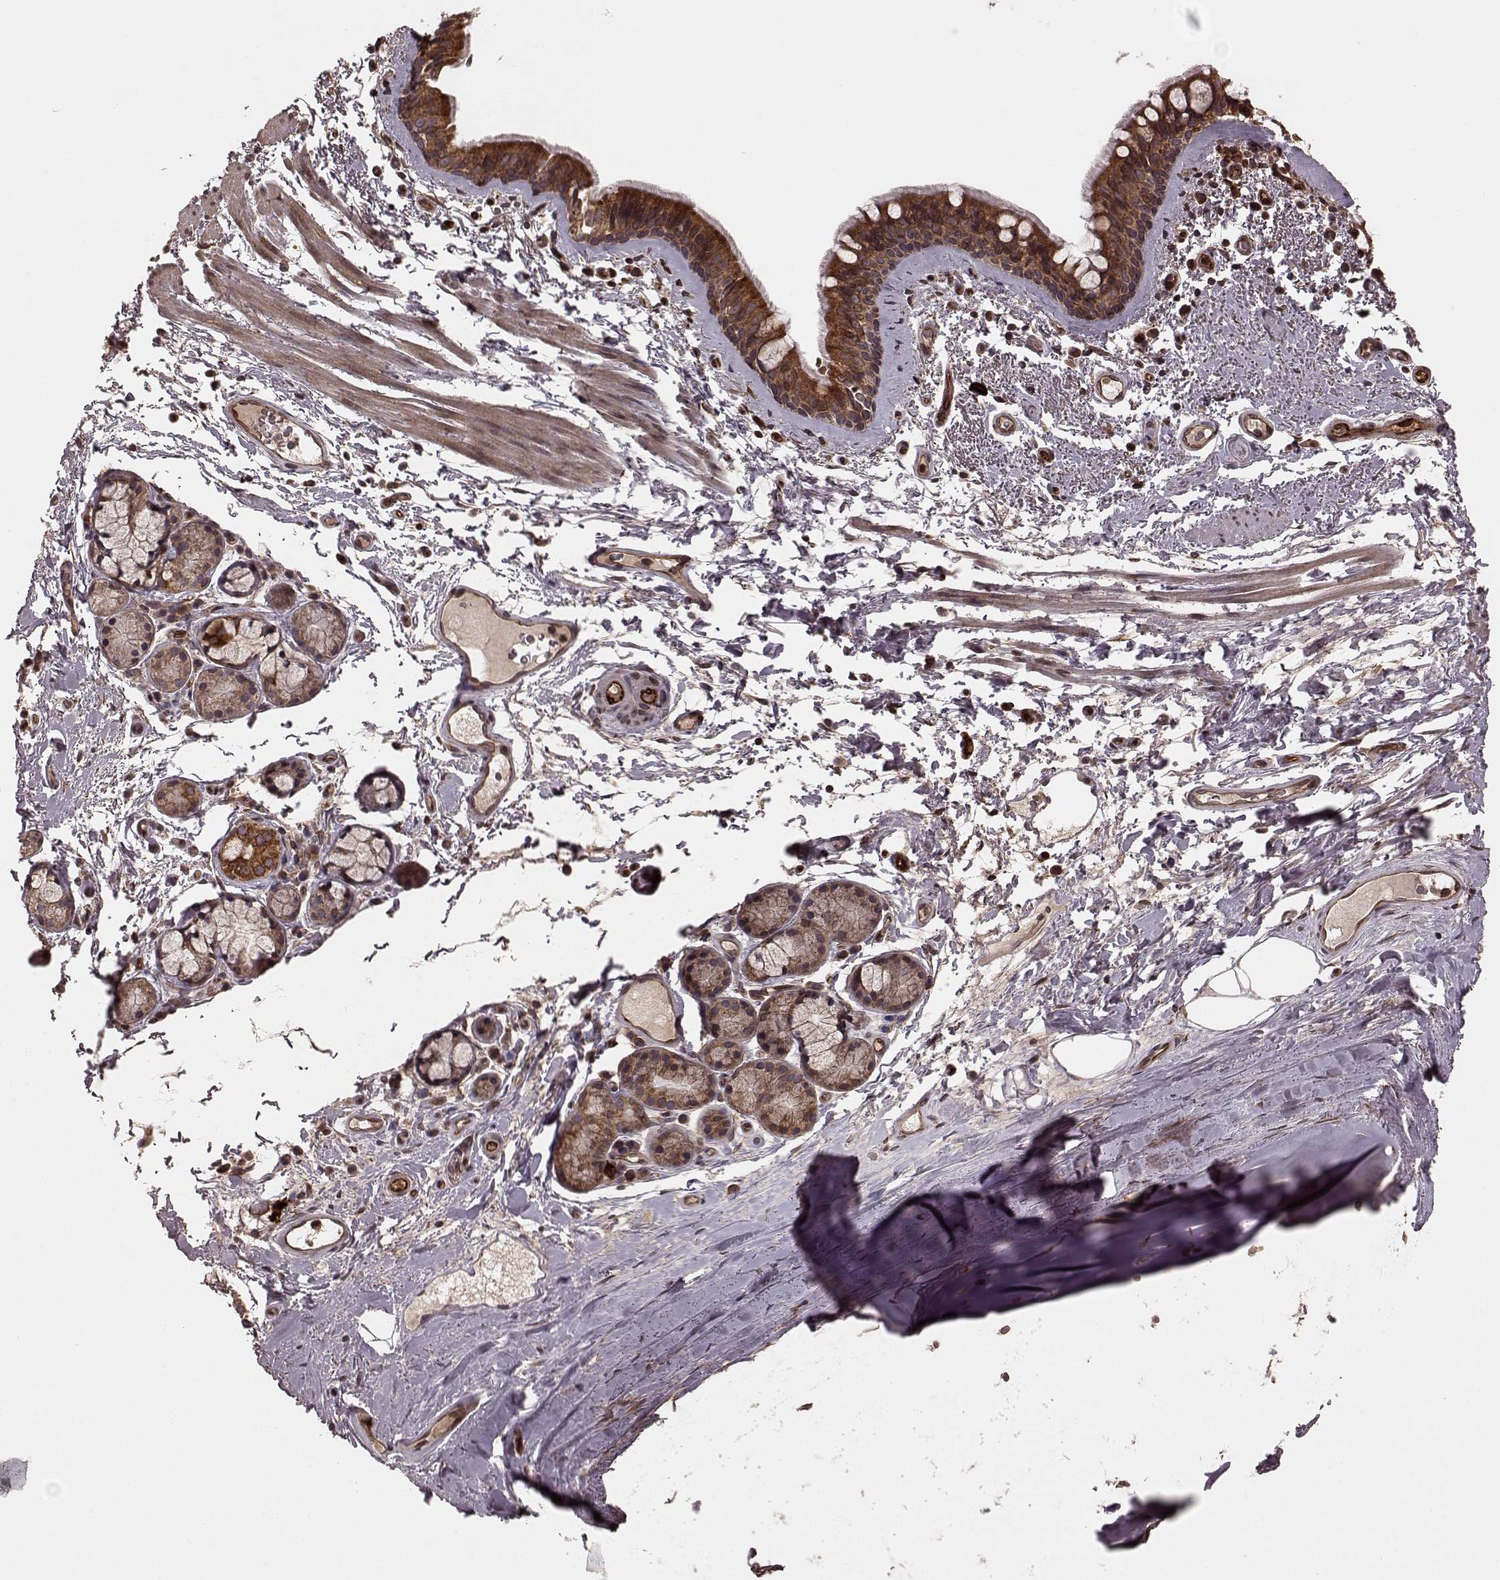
{"staining": {"intensity": "strong", "quantity": ">75%", "location": "cytoplasmic/membranous"}, "tissue": "bronchus", "cell_type": "Respiratory epithelial cells", "image_type": "normal", "snomed": [{"axis": "morphology", "description": "Normal tissue, NOS"}, {"axis": "topography", "description": "Bronchus"}], "caption": "DAB (3,3'-diaminobenzidine) immunohistochemical staining of normal bronchus reveals strong cytoplasmic/membranous protein staining in approximately >75% of respiratory epithelial cells.", "gene": "AGPAT1", "patient": {"sex": "female", "age": 64}}